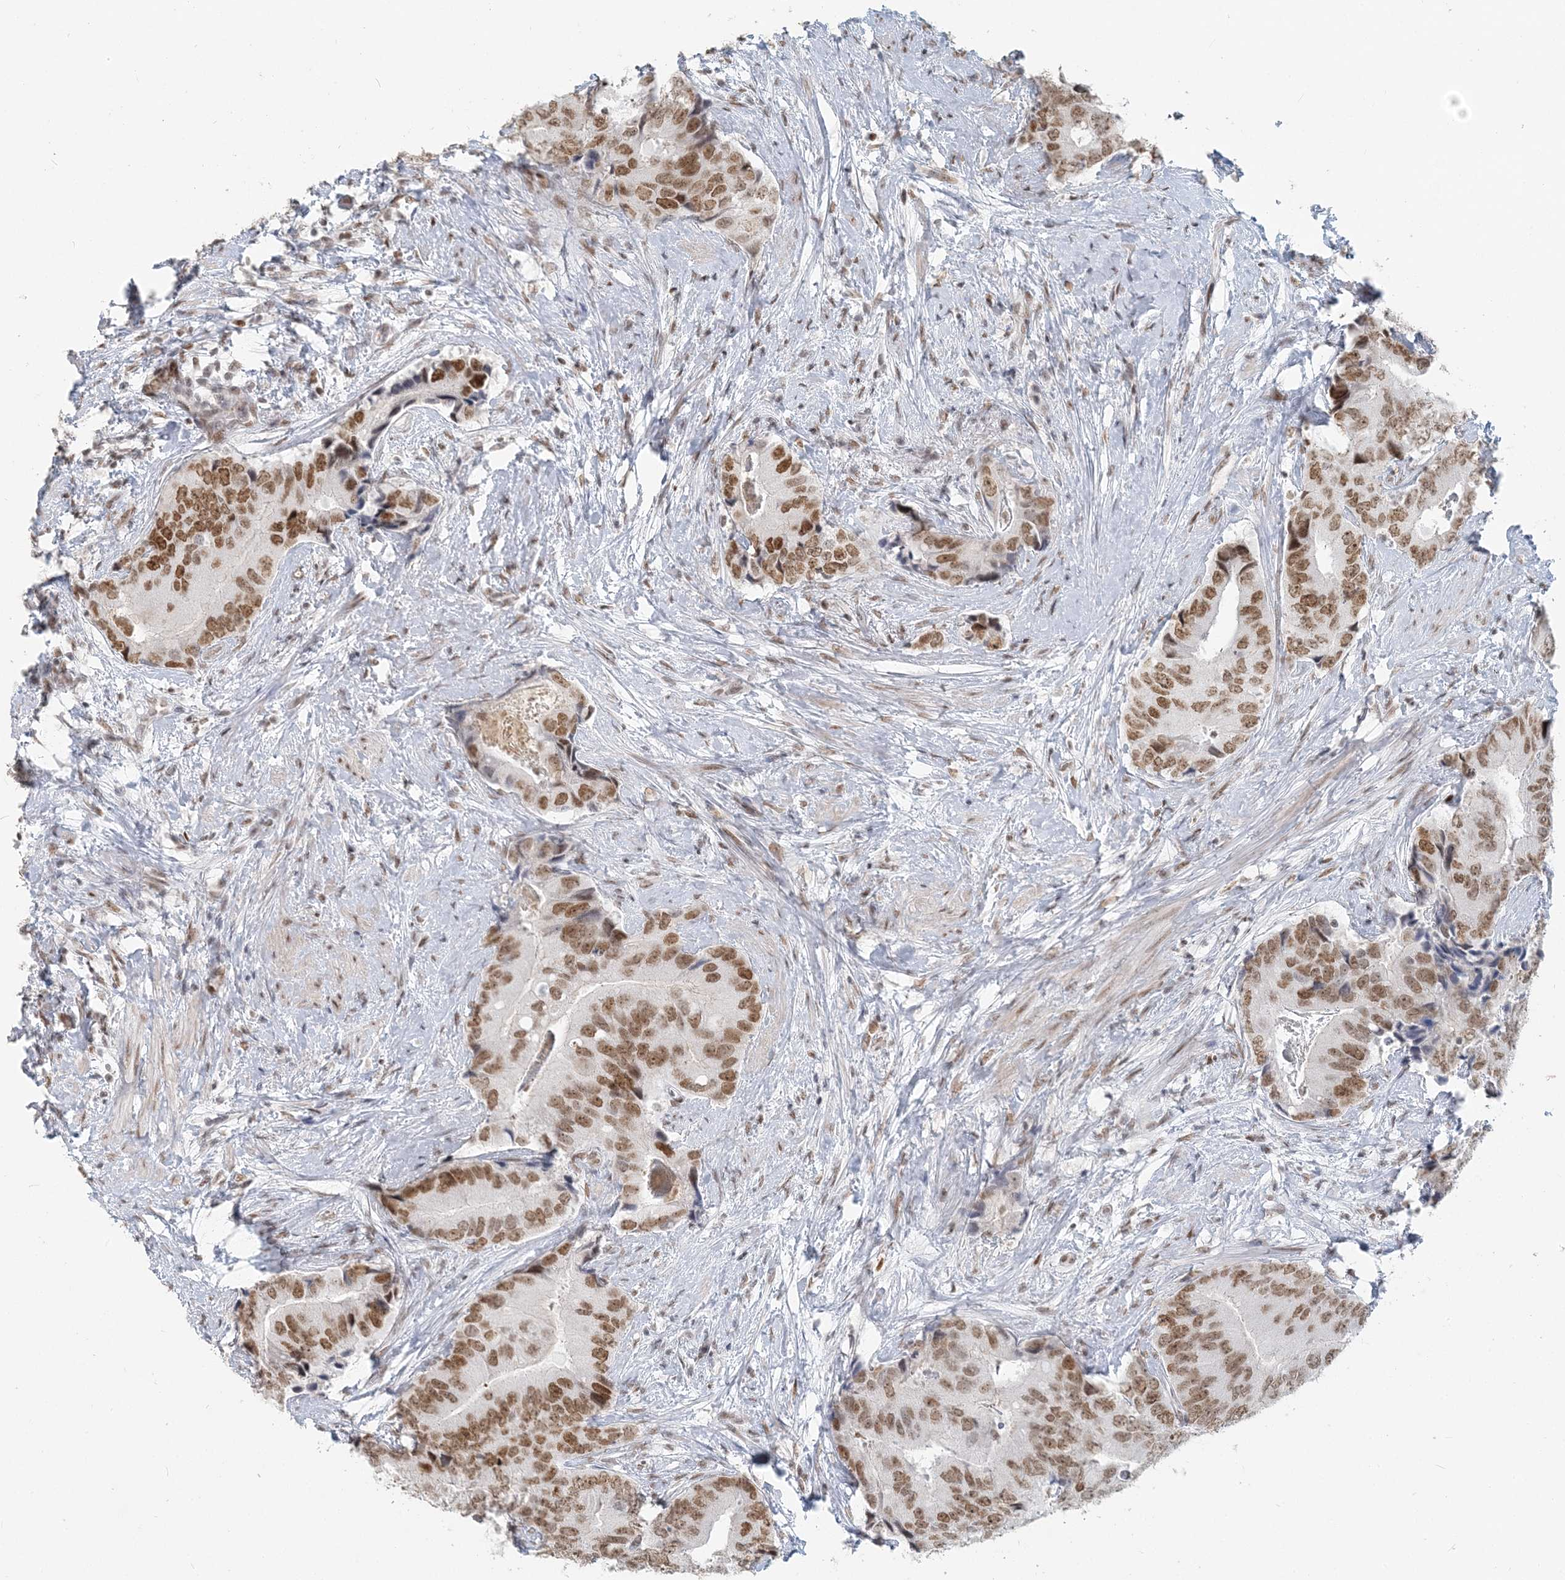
{"staining": {"intensity": "moderate", "quantity": ">75%", "location": "nuclear"}, "tissue": "prostate cancer", "cell_type": "Tumor cells", "image_type": "cancer", "snomed": [{"axis": "morphology", "description": "Adenocarcinoma, High grade"}, {"axis": "topography", "description": "Prostate"}], "caption": "Prostate cancer stained for a protein (brown) reveals moderate nuclear positive expression in about >75% of tumor cells.", "gene": "BAZ1B", "patient": {"sex": "male", "age": 70}}